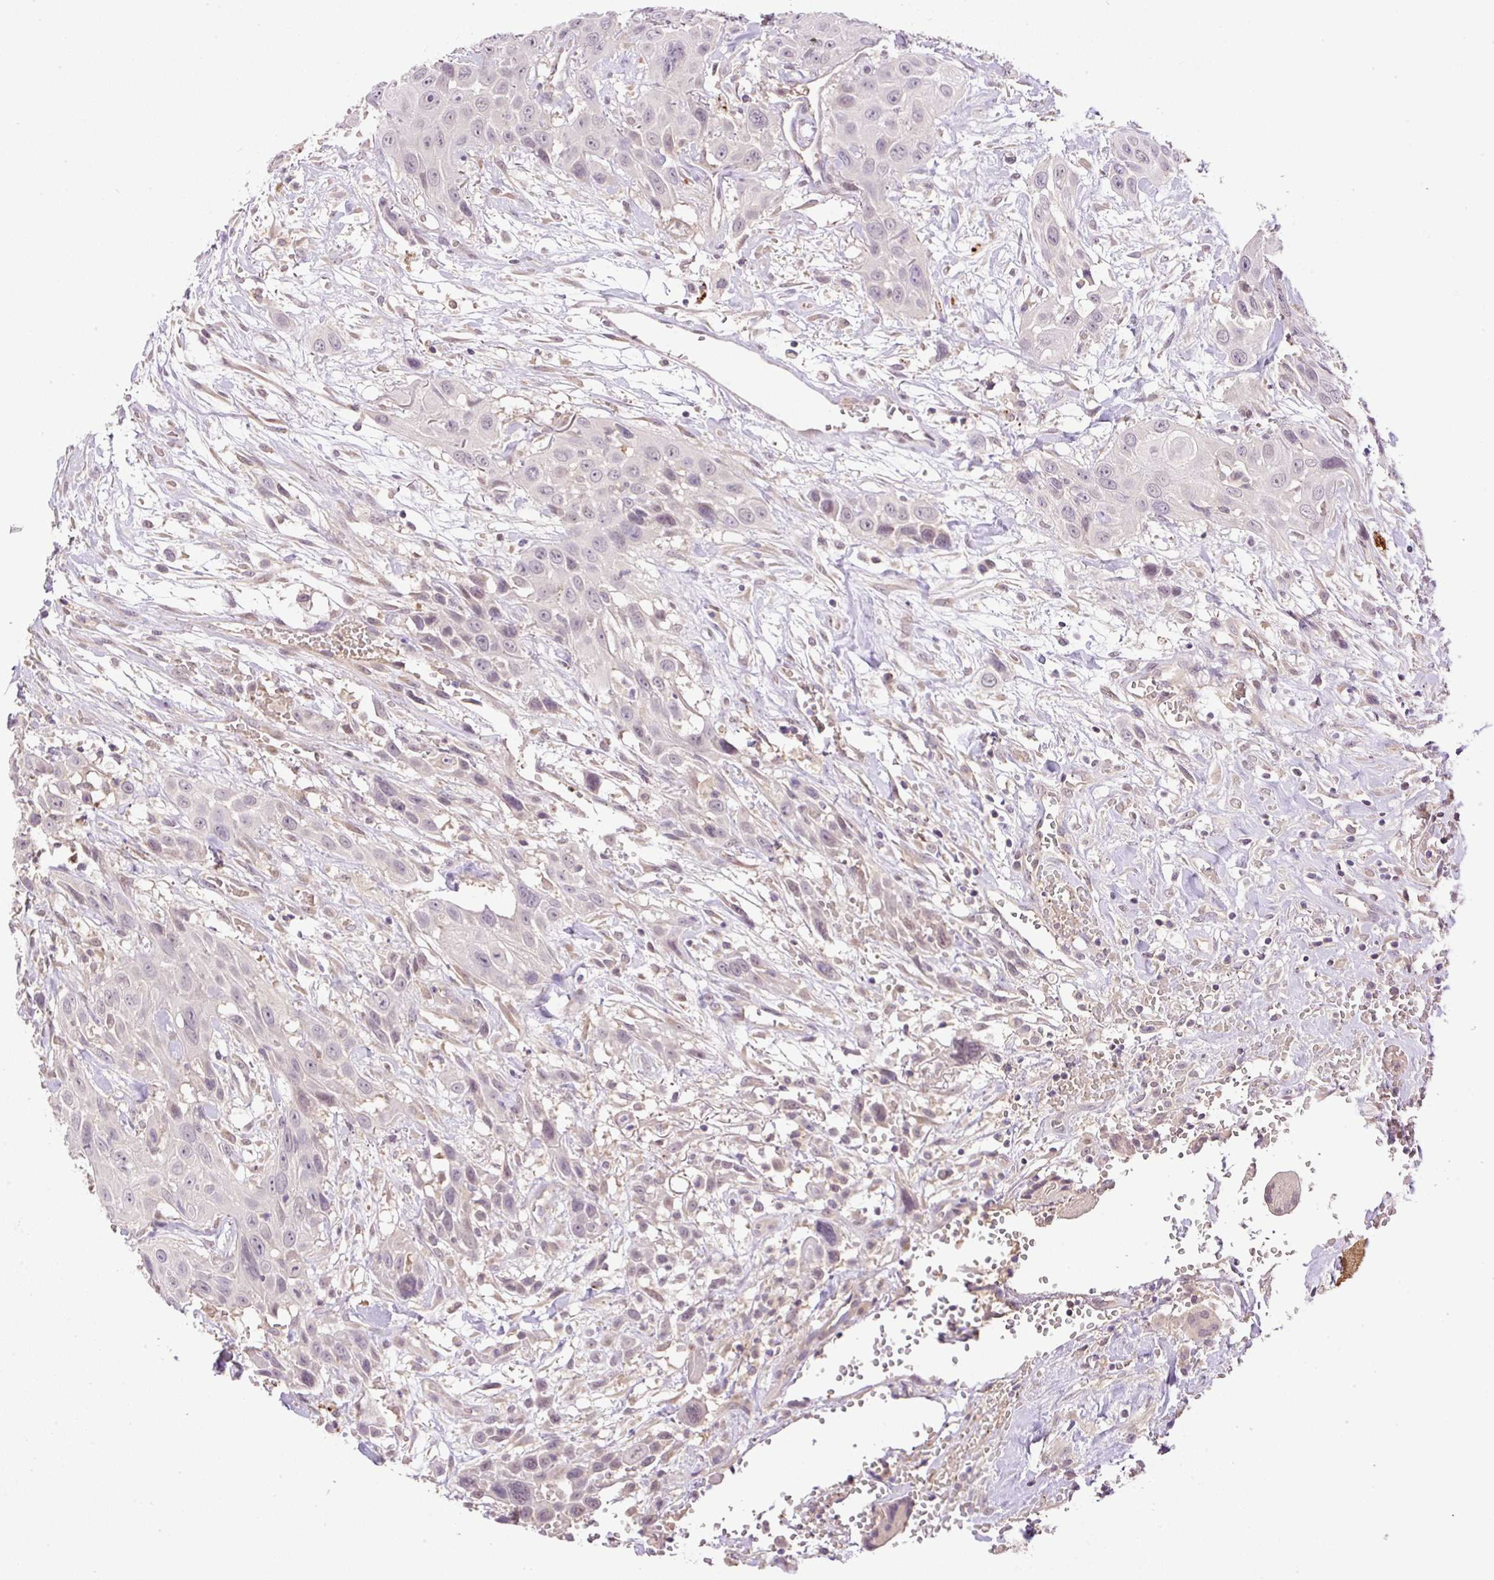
{"staining": {"intensity": "negative", "quantity": "none", "location": "none"}, "tissue": "head and neck cancer", "cell_type": "Tumor cells", "image_type": "cancer", "snomed": [{"axis": "morphology", "description": "Squamous cell carcinoma, NOS"}, {"axis": "topography", "description": "Head-Neck"}], "caption": "Tumor cells show no significant positivity in squamous cell carcinoma (head and neck).", "gene": "HABP4", "patient": {"sex": "male", "age": 81}}